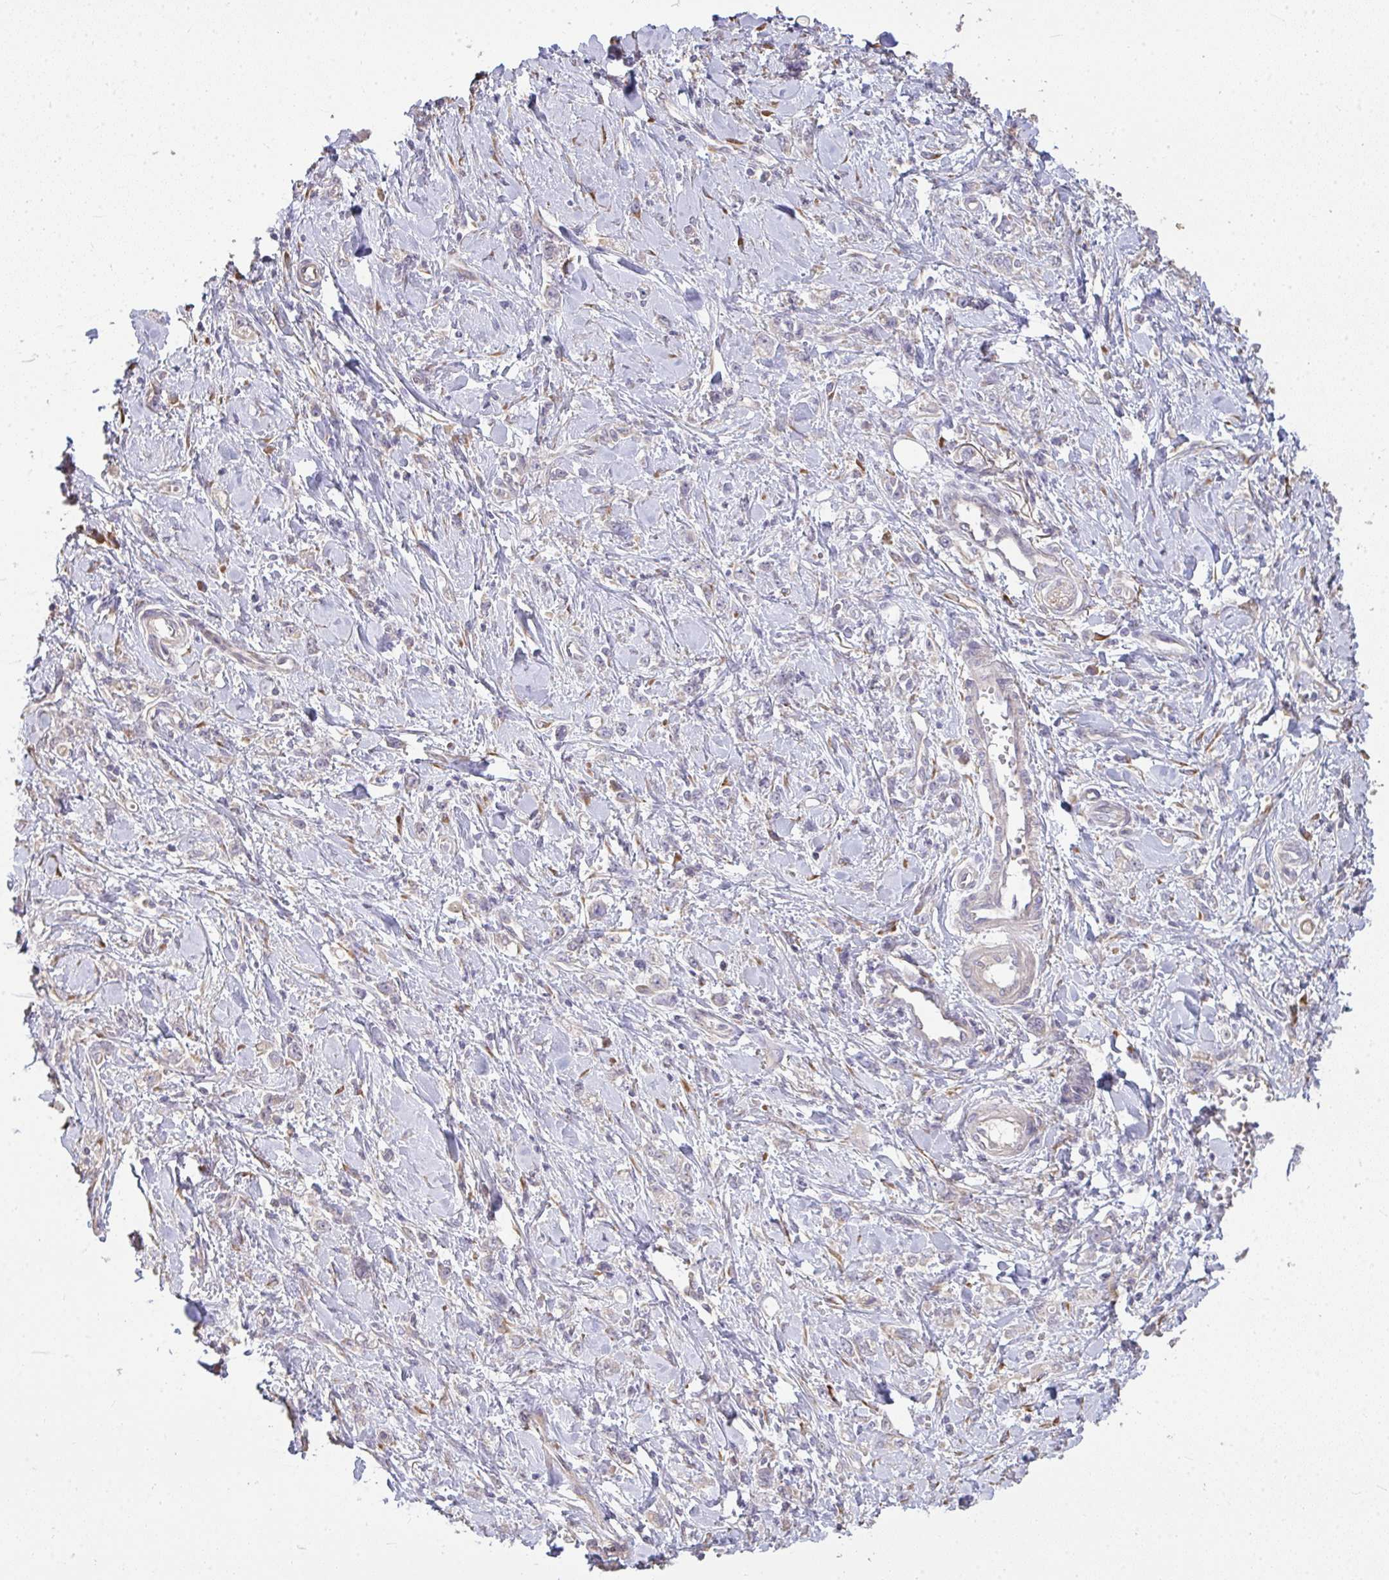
{"staining": {"intensity": "negative", "quantity": "none", "location": "none"}, "tissue": "stomach cancer", "cell_type": "Tumor cells", "image_type": "cancer", "snomed": [{"axis": "morphology", "description": "Adenocarcinoma, NOS"}, {"axis": "topography", "description": "Stomach"}], "caption": "Immunohistochemical staining of stomach cancer (adenocarcinoma) demonstrates no significant positivity in tumor cells.", "gene": "BRINP3", "patient": {"sex": "female", "age": 76}}